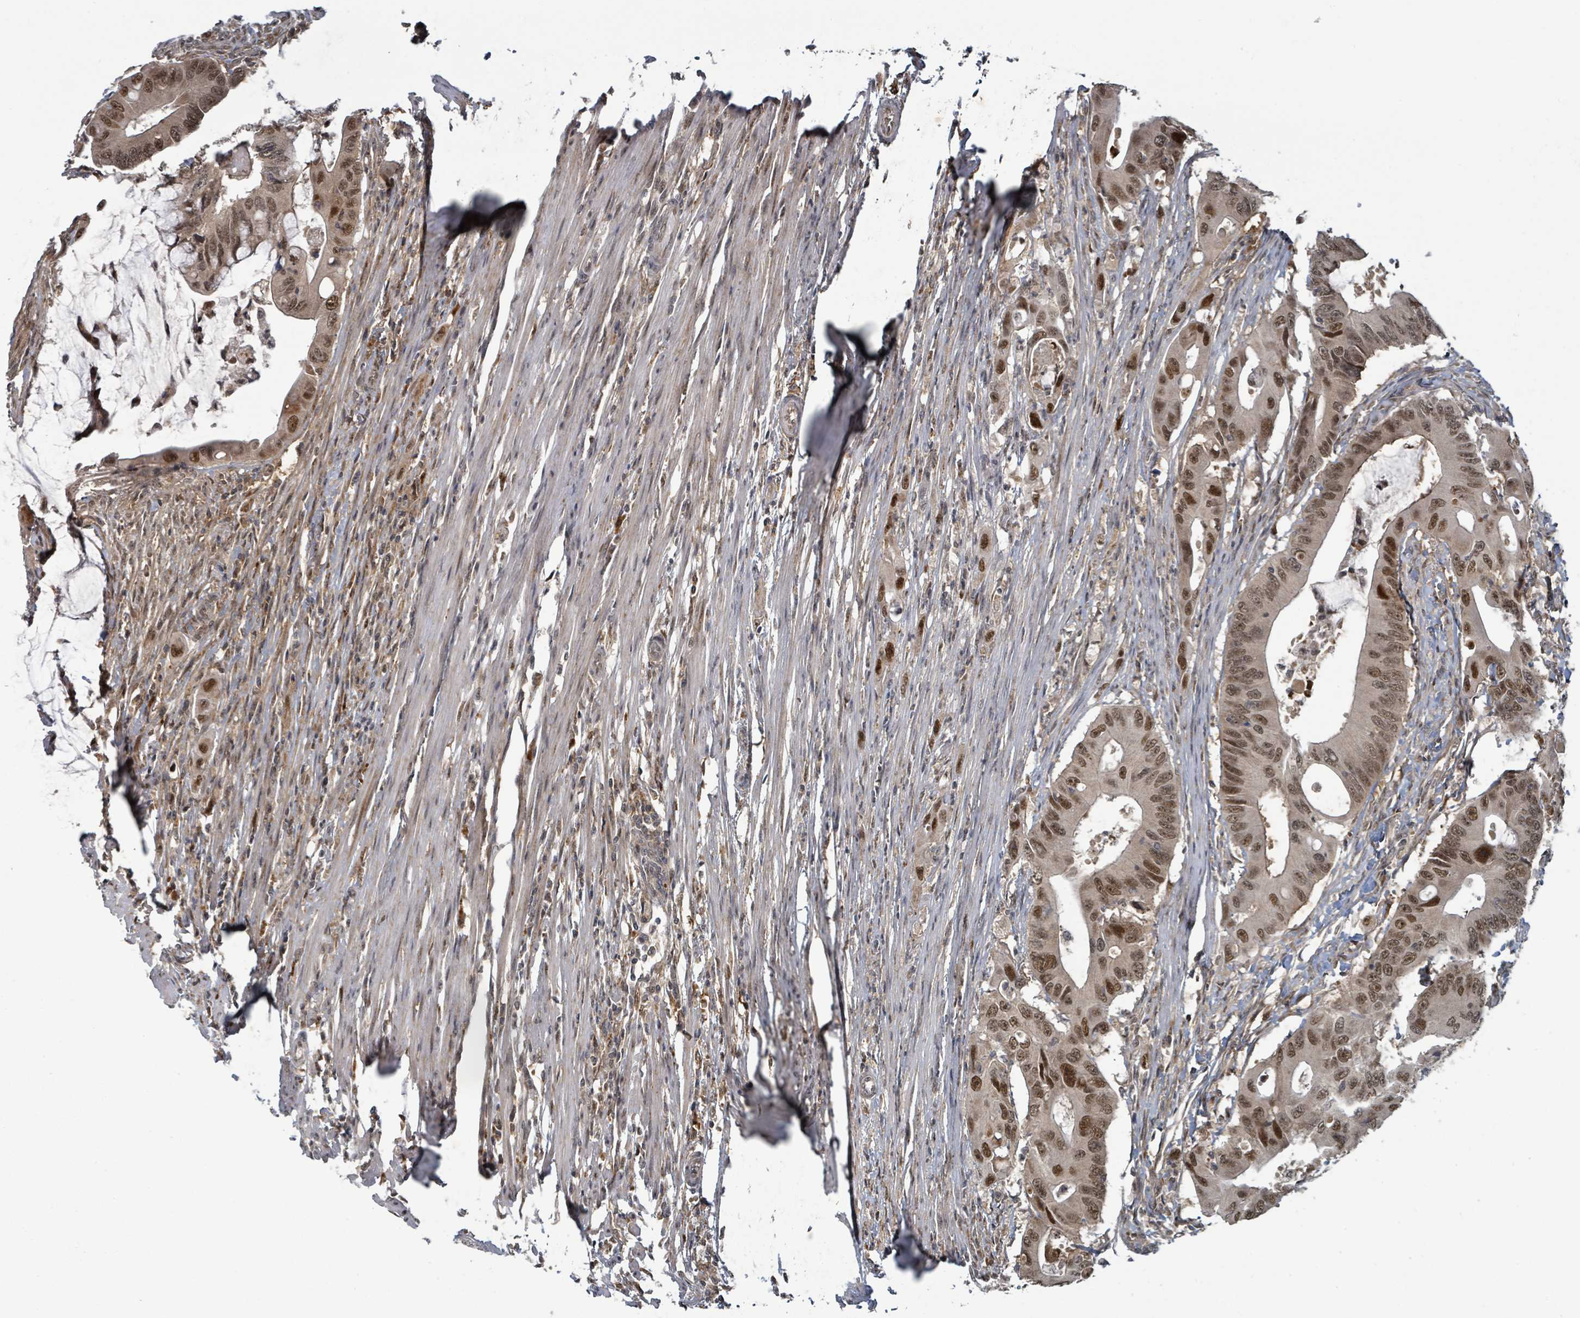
{"staining": {"intensity": "strong", "quantity": ">75%", "location": "nuclear"}, "tissue": "colorectal cancer", "cell_type": "Tumor cells", "image_type": "cancer", "snomed": [{"axis": "morphology", "description": "Adenocarcinoma, NOS"}, {"axis": "topography", "description": "Colon"}], "caption": "Strong nuclear protein positivity is present in about >75% of tumor cells in colorectal cancer.", "gene": "GTF3C1", "patient": {"sex": "male", "age": 71}}